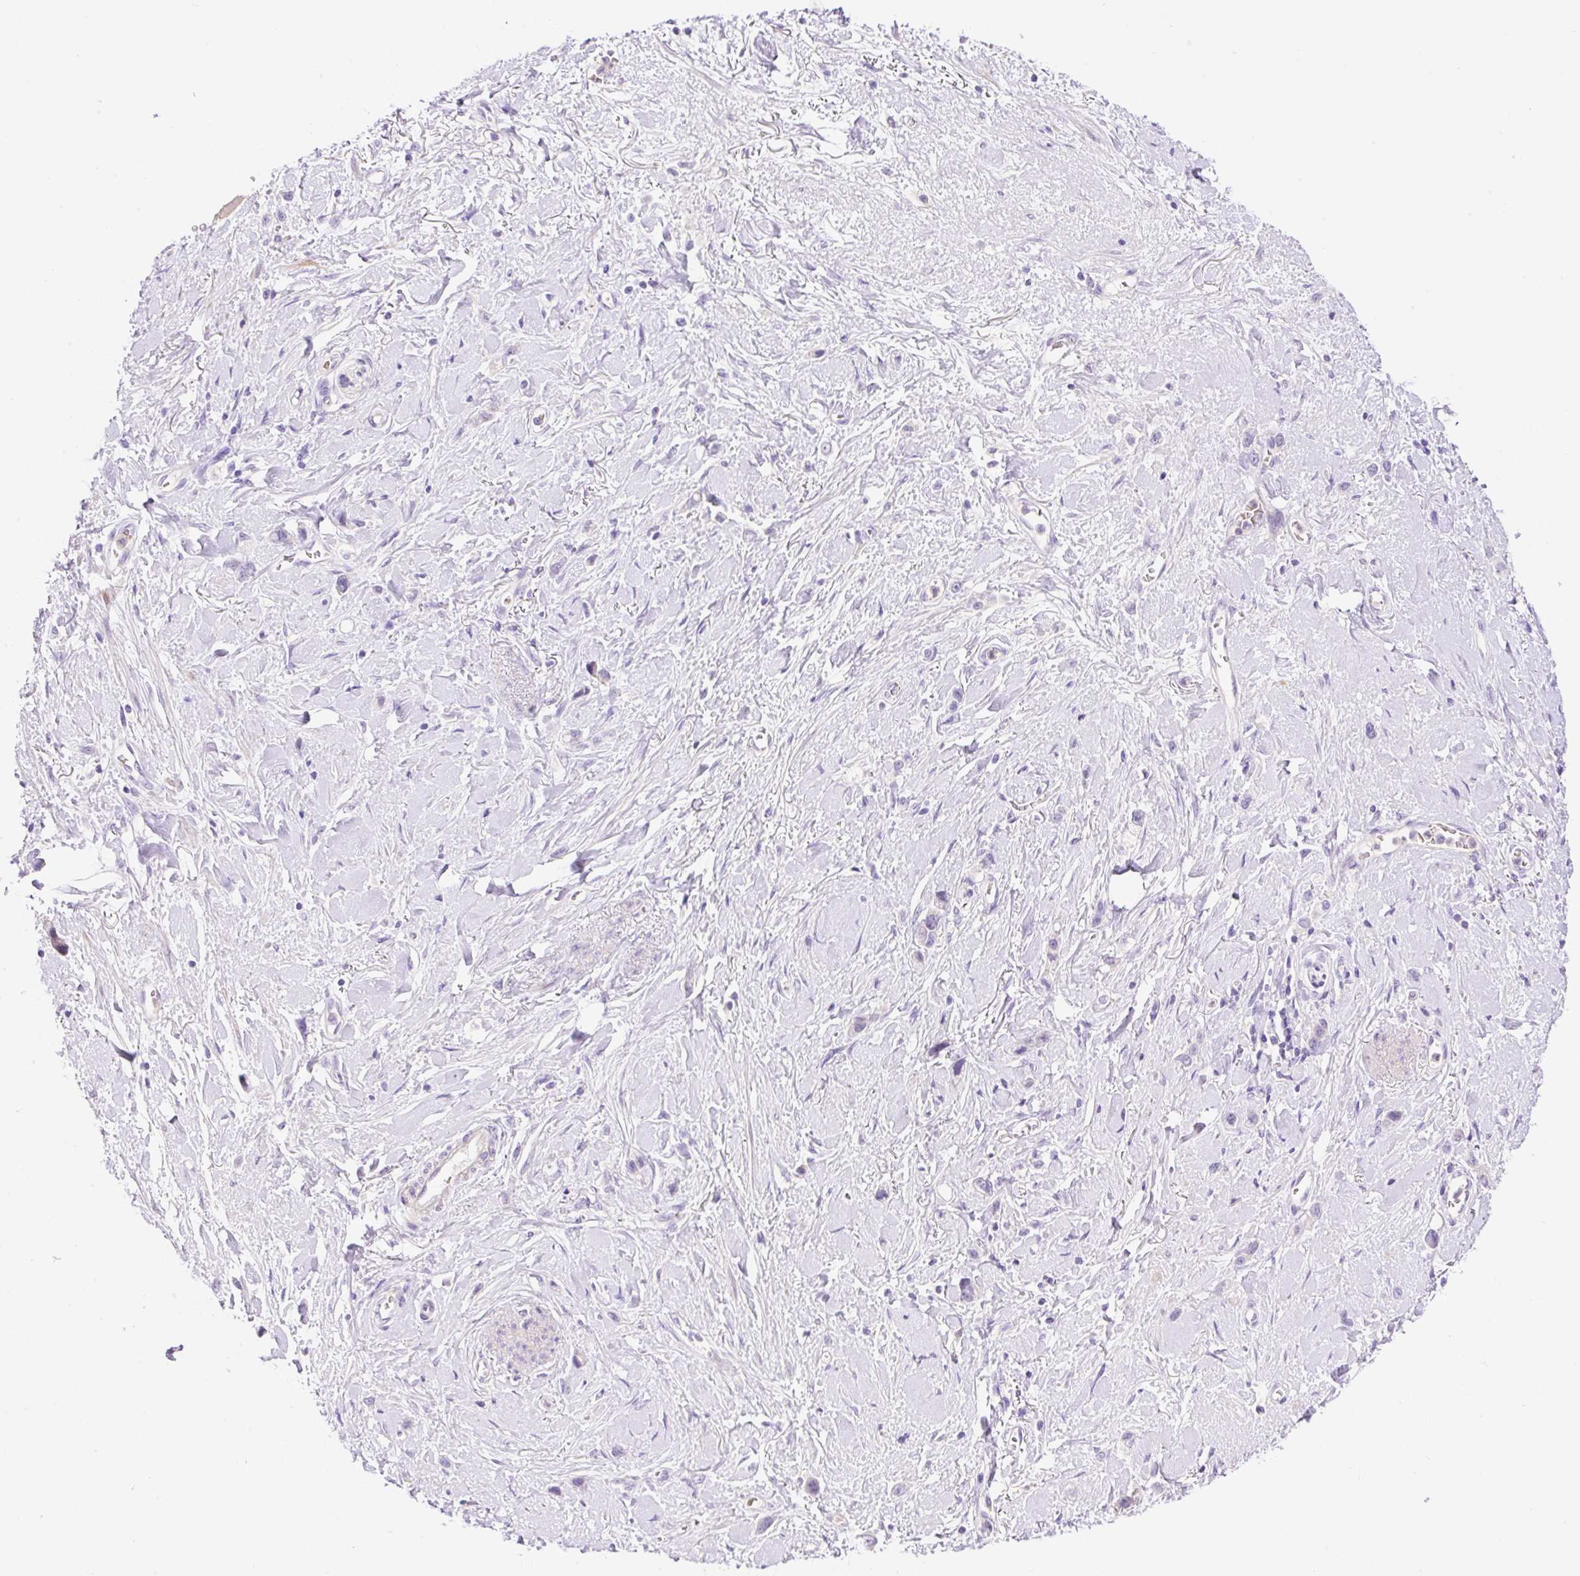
{"staining": {"intensity": "negative", "quantity": "none", "location": "none"}, "tissue": "stomach cancer", "cell_type": "Tumor cells", "image_type": "cancer", "snomed": [{"axis": "morphology", "description": "Adenocarcinoma, NOS"}, {"axis": "topography", "description": "Stomach"}], "caption": "Immunohistochemistry (IHC) photomicrograph of neoplastic tissue: human adenocarcinoma (stomach) stained with DAB demonstrates no significant protein staining in tumor cells. The staining is performed using DAB (3,3'-diaminobenzidine) brown chromogen with nuclei counter-stained in using hematoxylin.", "gene": "LHFPL5", "patient": {"sex": "female", "age": 65}}